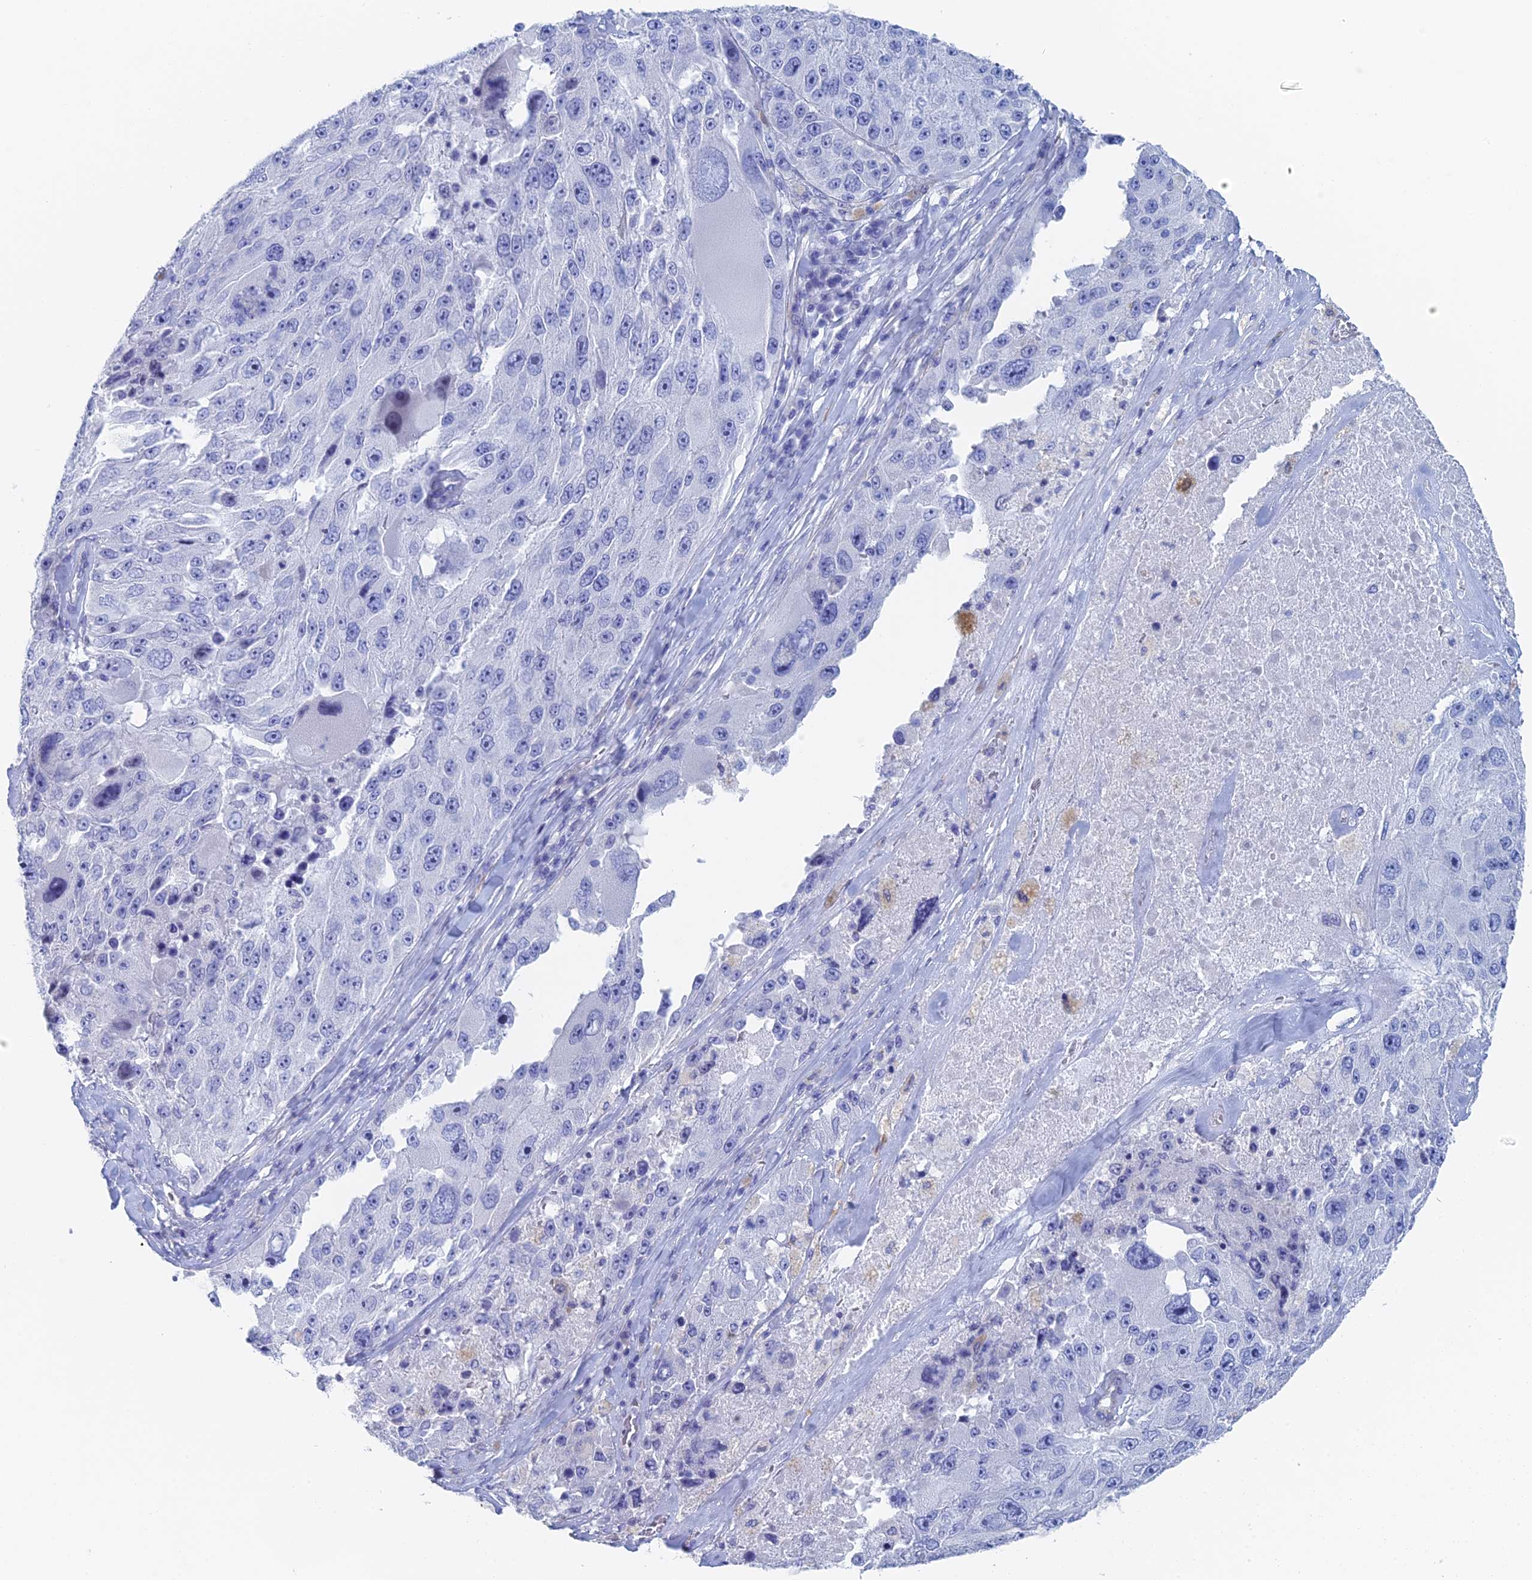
{"staining": {"intensity": "negative", "quantity": "none", "location": "none"}, "tissue": "melanoma", "cell_type": "Tumor cells", "image_type": "cancer", "snomed": [{"axis": "morphology", "description": "Malignant melanoma, Metastatic site"}, {"axis": "topography", "description": "Lymph node"}], "caption": "A micrograph of melanoma stained for a protein exhibits no brown staining in tumor cells. (Brightfield microscopy of DAB (3,3'-diaminobenzidine) immunohistochemistry at high magnification).", "gene": "KCNK18", "patient": {"sex": "male", "age": 62}}